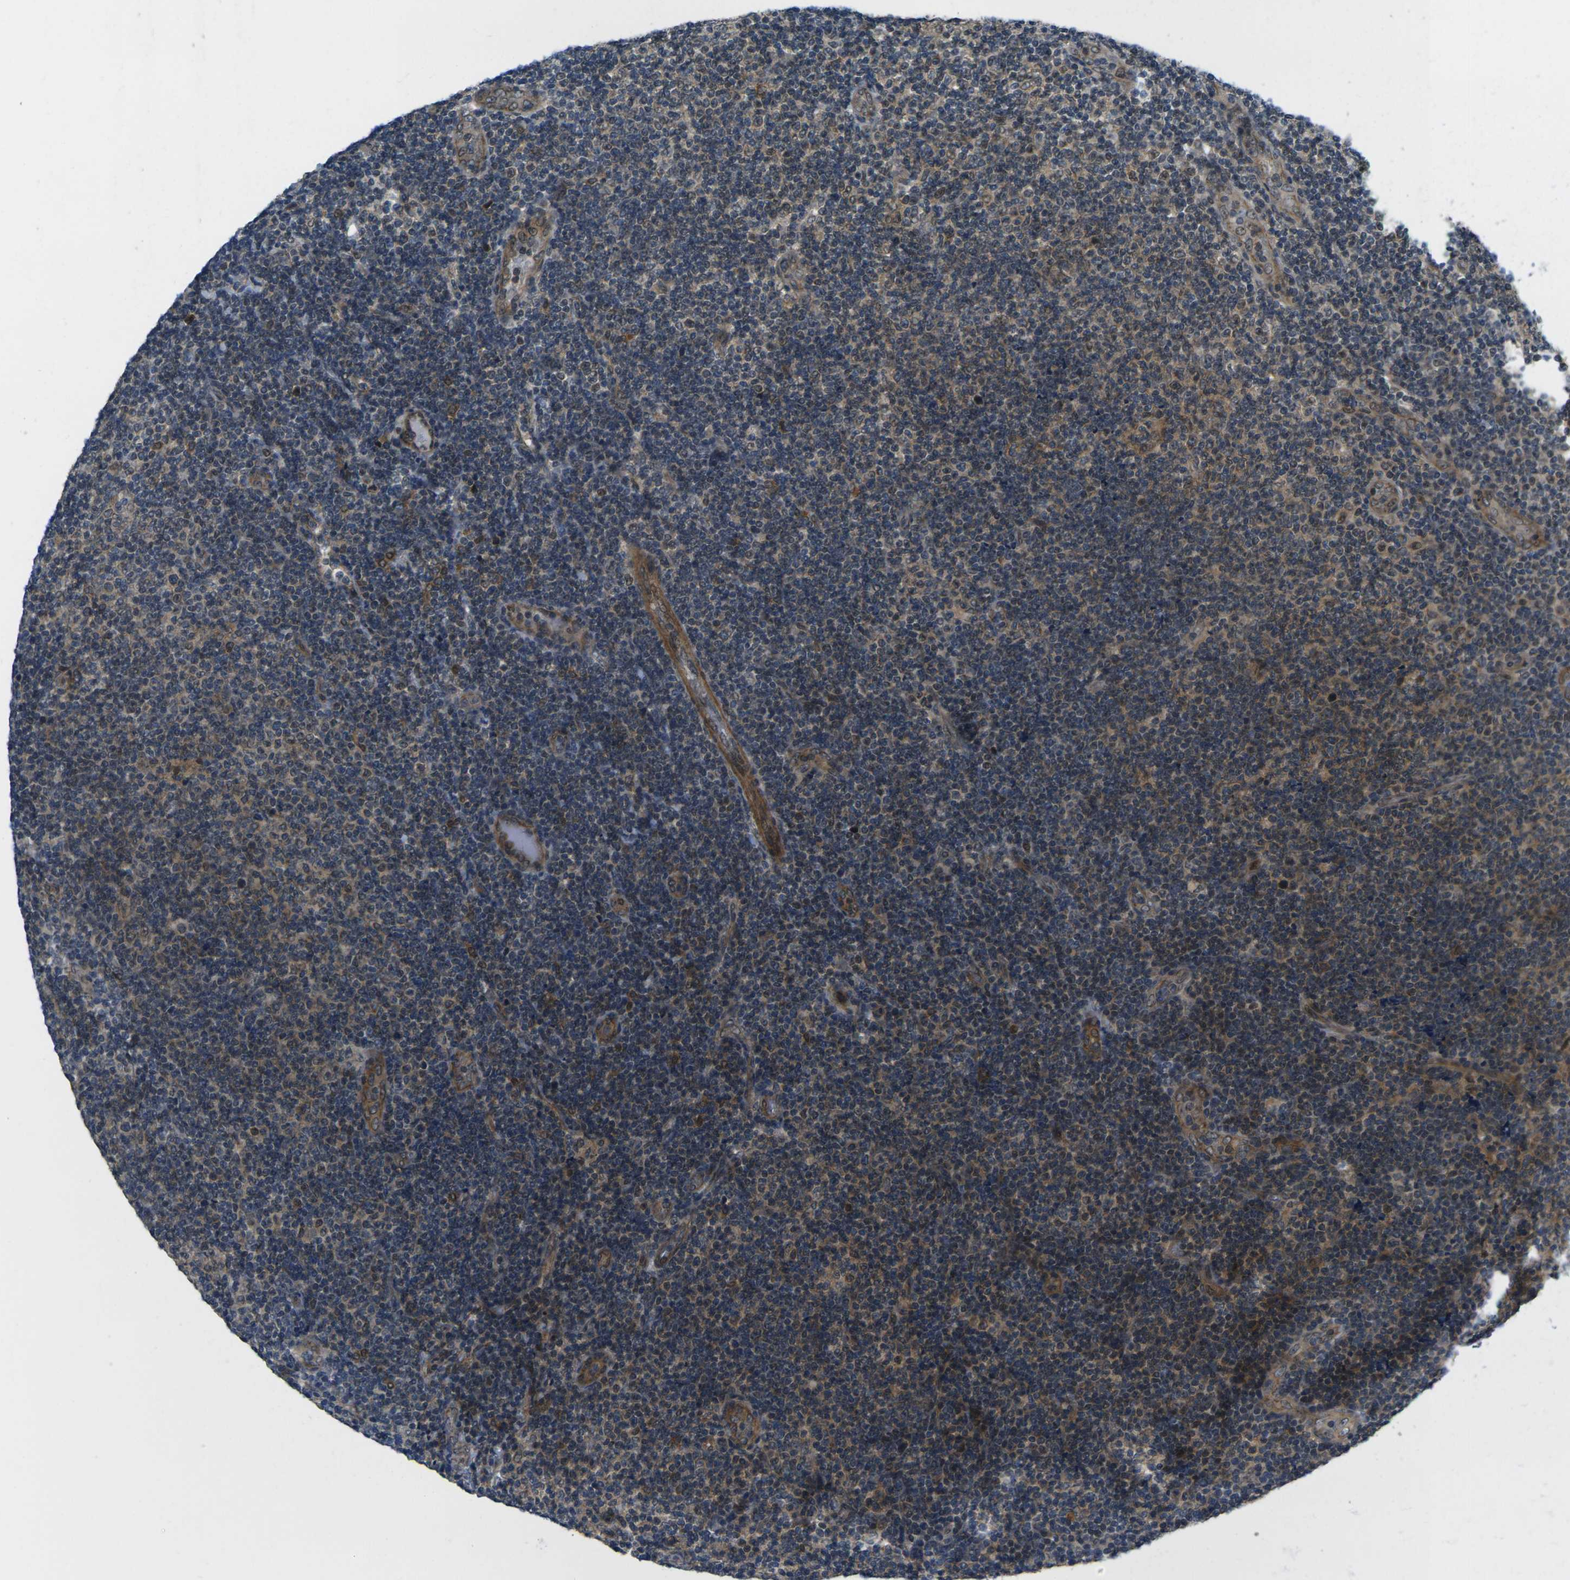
{"staining": {"intensity": "moderate", "quantity": "25%-75%", "location": "cytoplasmic/membranous"}, "tissue": "lymphoma", "cell_type": "Tumor cells", "image_type": "cancer", "snomed": [{"axis": "morphology", "description": "Malignant lymphoma, non-Hodgkin's type, Low grade"}, {"axis": "topography", "description": "Lymph node"}], "caption": "DAB (3,3'-diaminobenzidine) immunohistochemical staining of low-grade malignant lymphoma, non-Hodgkin's type displays moderate cytoplasmic/membranous protein staining in approximately 25%-75% of tumor cells.", "gene": "KCTD10", "patient": {"sex": "male", "age": 83}}